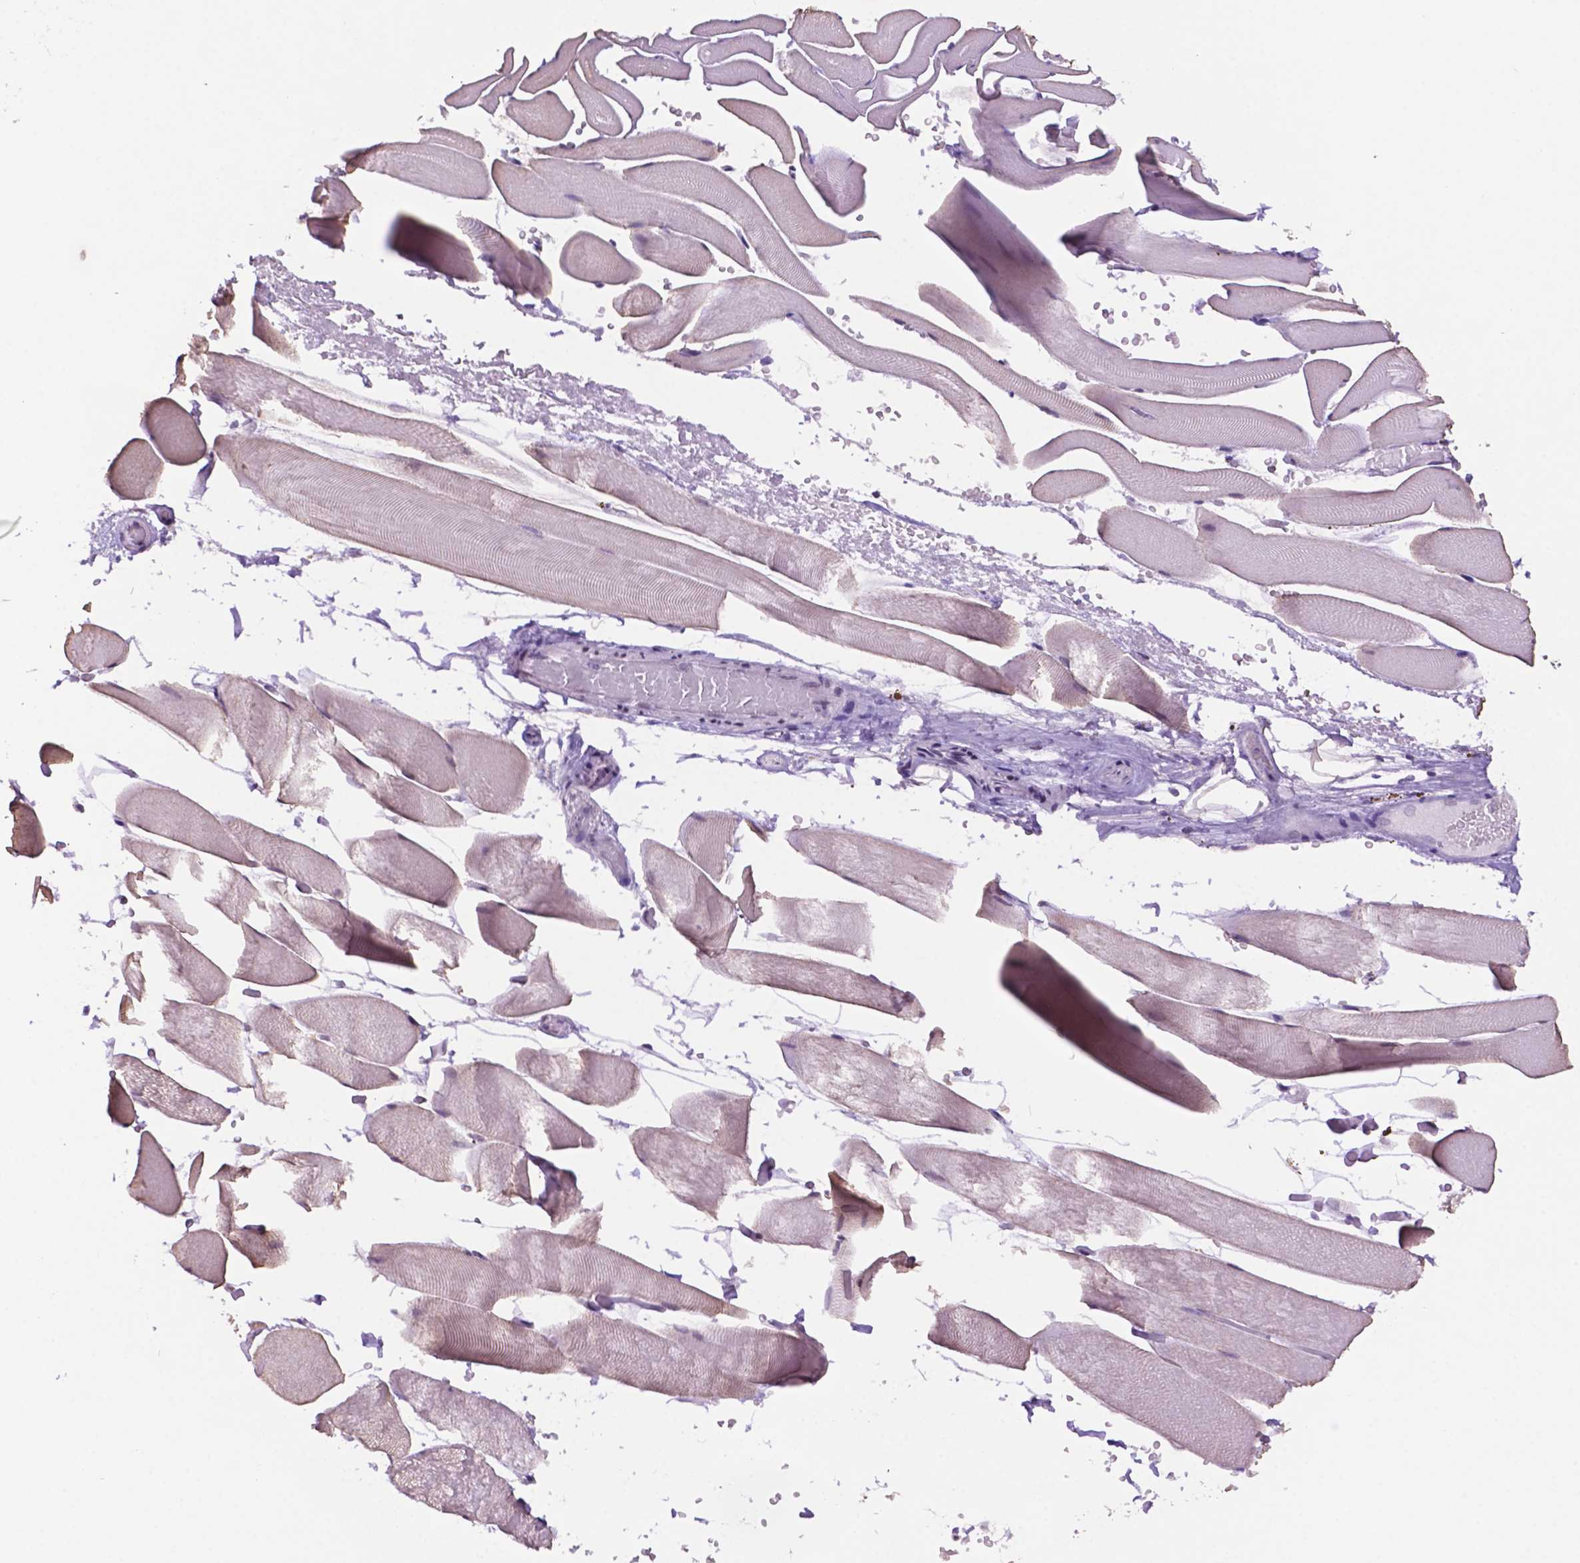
{"staining": {"intensity": "weak", "quantity": "<25%", "location": "nuclear"}, "tissue": "skeletal muscle", "cell_type": "Myocytes", "image_type": "normal", "snomed": [{"axis": "morphology", "description": "Normal tissue, NOS"}, {"axis": "topography", "description": "Skeletal muscle"}], "caption": "Immunohistochemistry (IHC) image of normal skeletal muscle: skeletal muscle stained with DAB shows no significant protein positivity in myocytes.", "gene": "NCOR1", "patient": {"sex": "female", "age": 37}}